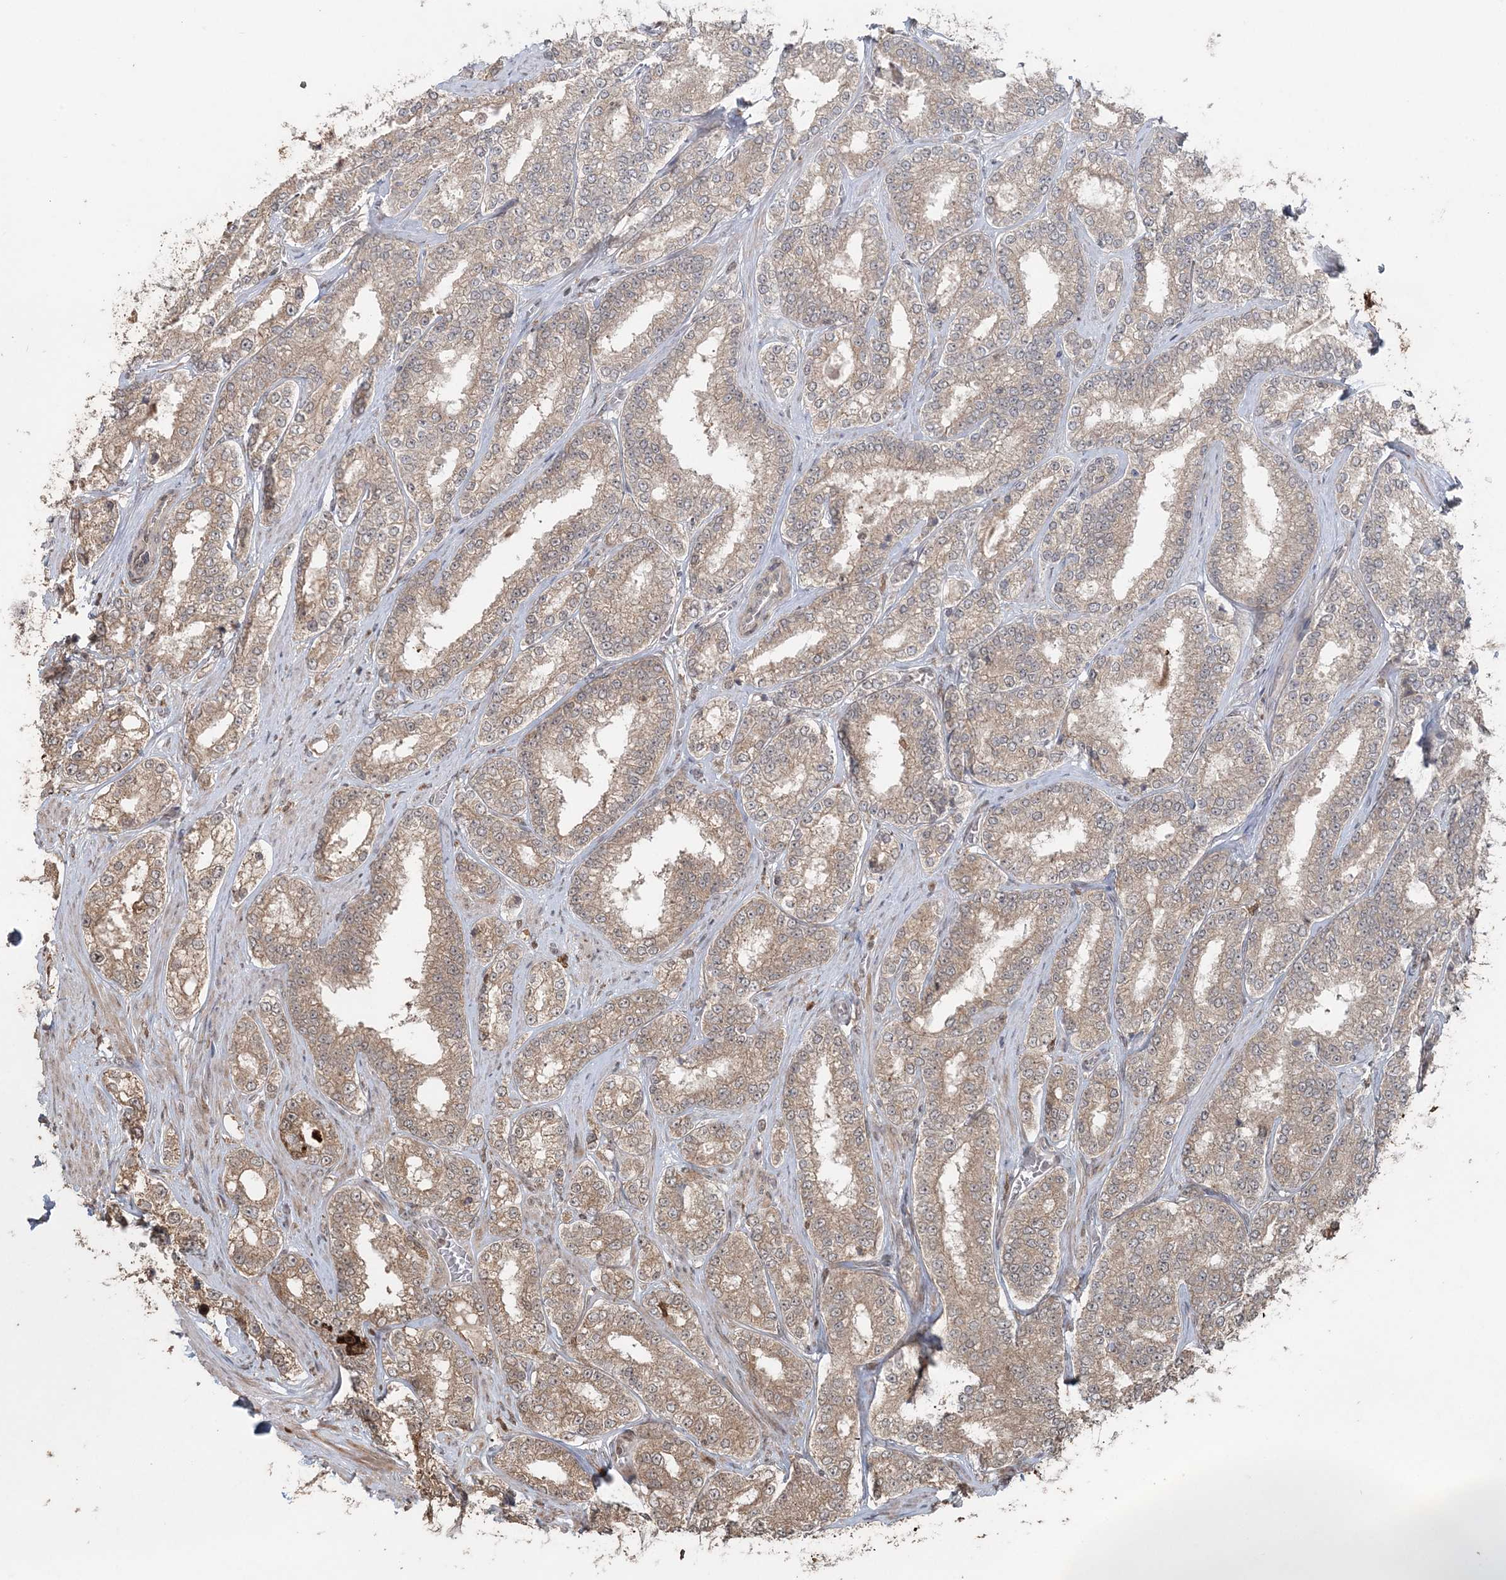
{"staining": {"intensity": "moderate", "quantity": ">75%", "location": "cytoplasmic/membranous"}, "tissue": "prostate cancer", "cell_type": "Tumor cells", "image_type": "cancer", "snomed": [{"axis": "morphology", "description": "Normal tissue, NOS"}, {"axis": "morphology", "description": "Adenocarcinoma, High grade"}, {"axis": "topography", "description": "Prostate"}], "caption": "Immunohistochemistry (IHC) of high-grade adenocarcinoma (prostate) exhibits medium levels of moderate cytoplasmic/membranous staining in approximately >75% of tumor cells.", "gene": "SLU7", "patient": {"sex": "male", "age": 83}}